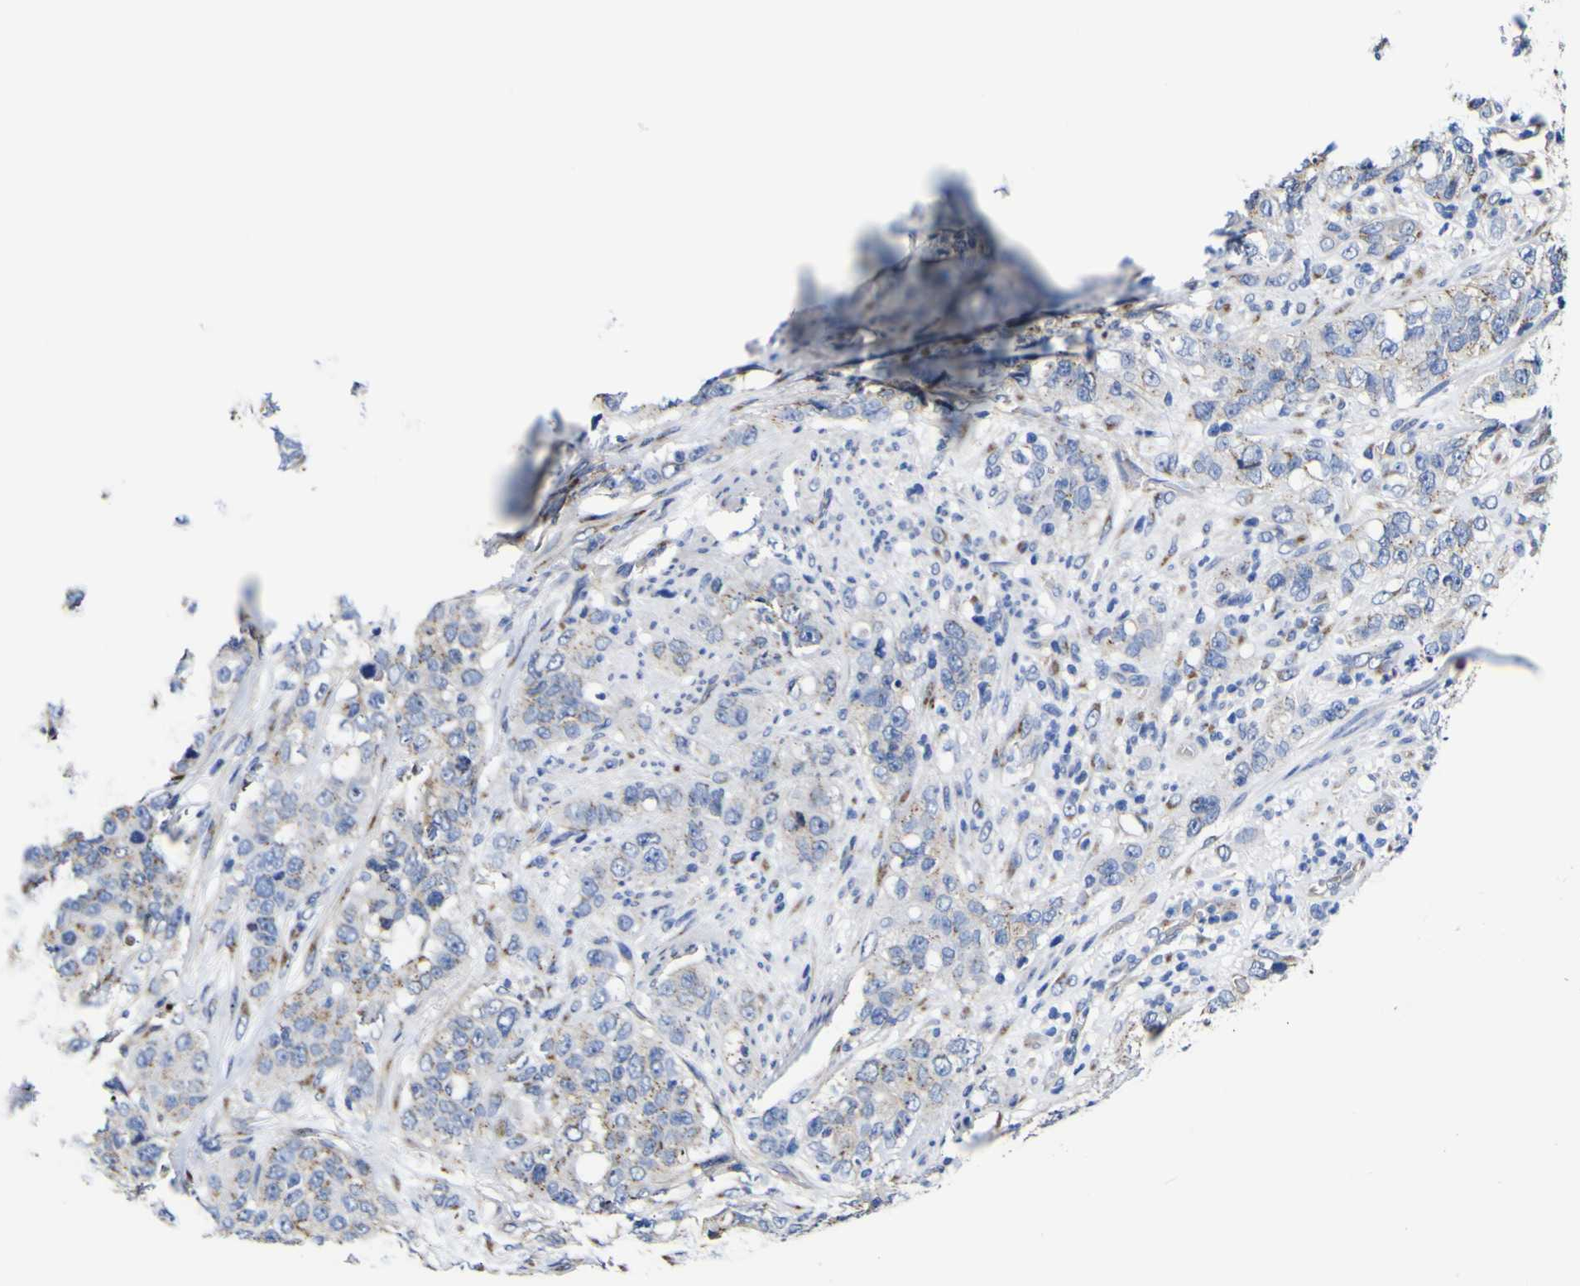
{"staining": {"intensity": "weak", "quantity": "<25%", "location": "cytoplasmic/membranous"}, "tissue": "stomach cancer", "cell_type": "Tumor cells", "image_type": "cancer", "snomed": [{"axis": "morphology", "description": "Adenocarcinoma, NOS"}, {"axis": "topography", "description": "Stomach"}], "caption": "This image is of stomach cancer stained with immunohistochemistry (IHC) to label a protein in brown with the nuclei are counter-stained blue. There is no expression in tumor cells. (DAB (3,3'-diaminobenzidine) immunohistochemistry (IHC) visualized using brightfield microscopy, high magnification).", "gene": "GOLM1", "patient": {"sex": "male", "age": 48}}